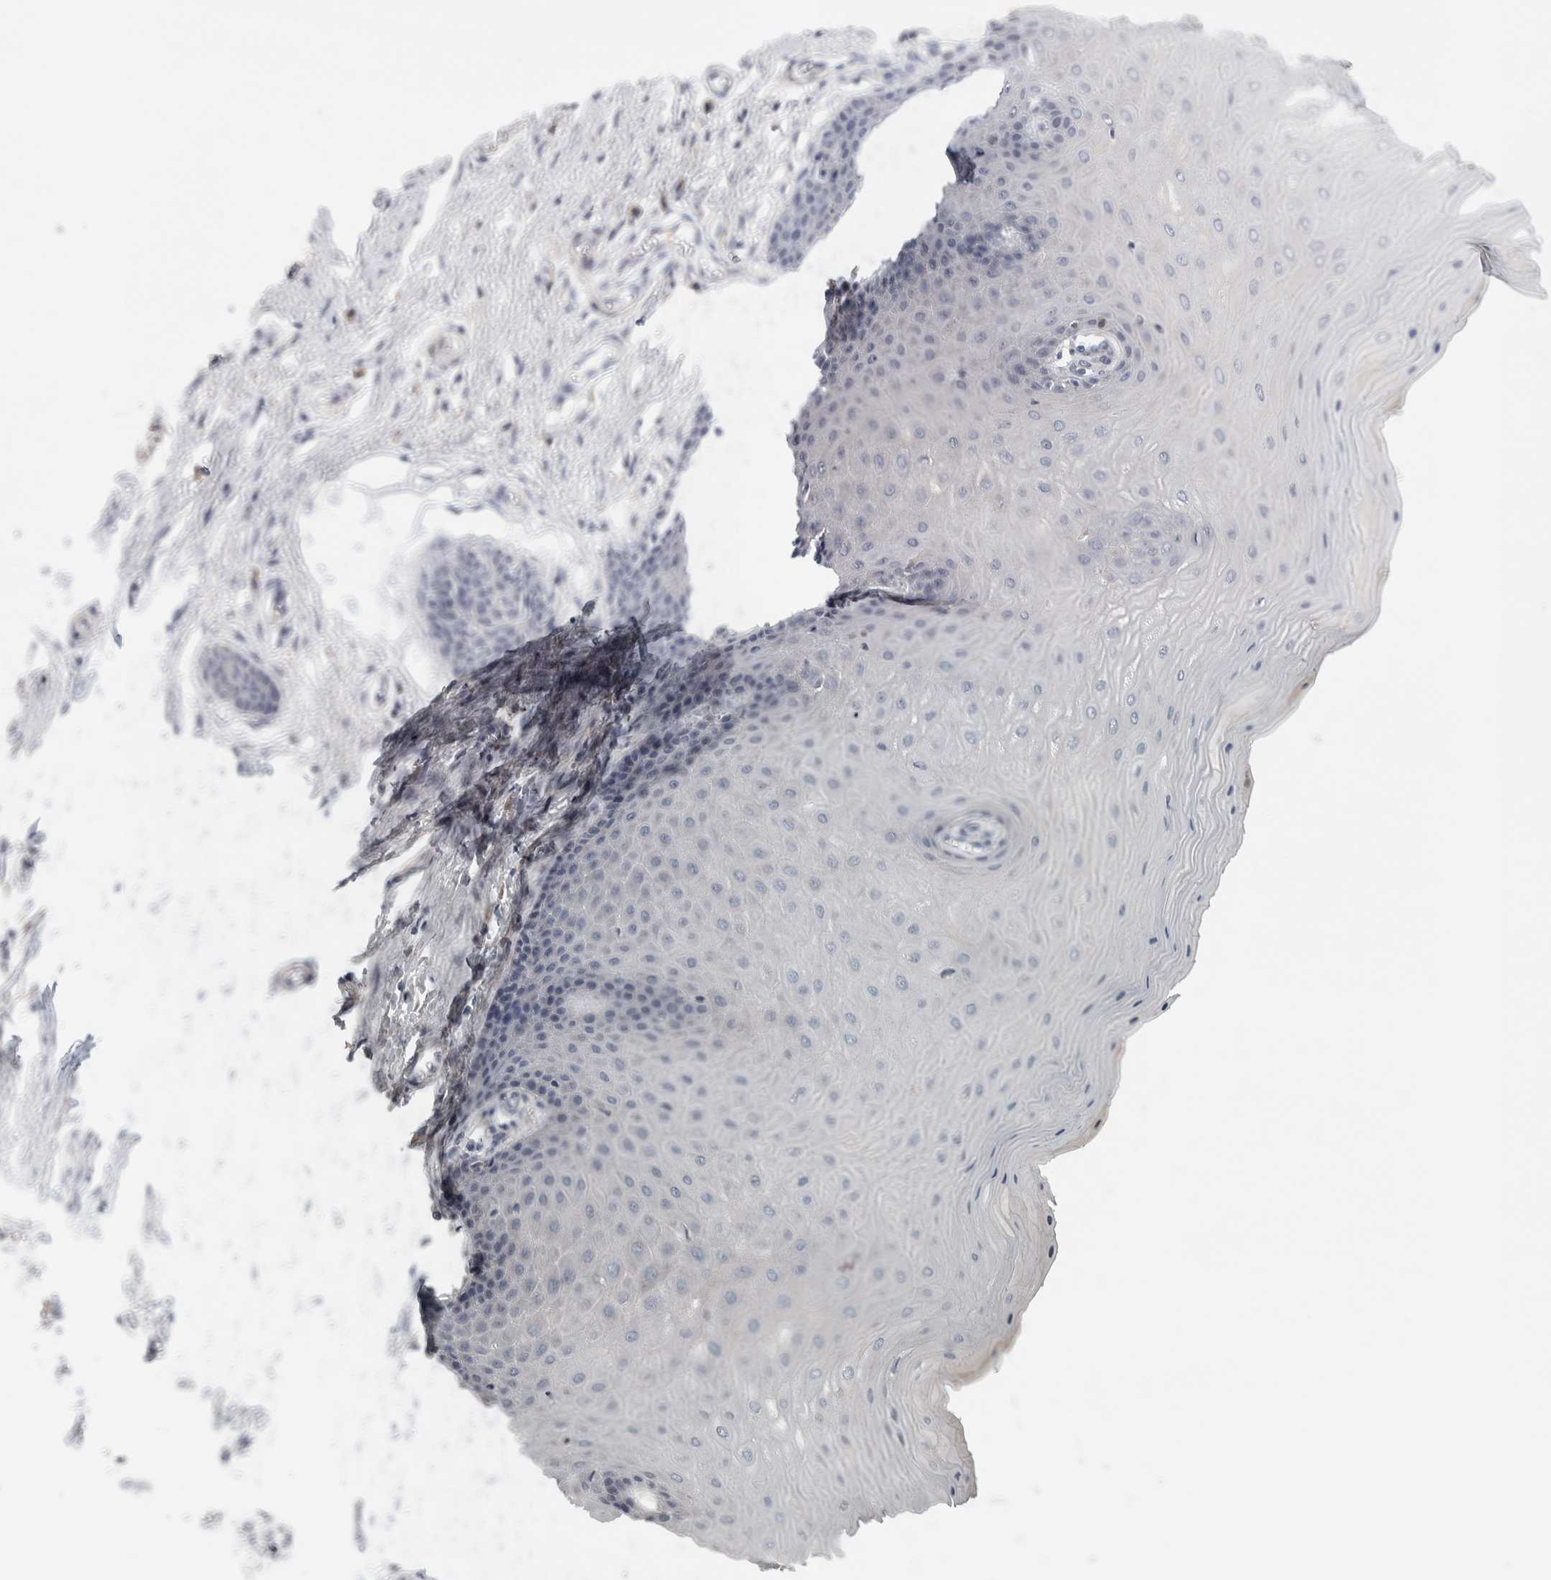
{"staining": {"intensity": "negative", "quantity": "none", "location": "none"}, "tissue": "cervix", "cell_type": "Glandular cells", "image_type": "normal", "snomed": [{"axis": "morphology", "description": "Normal tissue, NOS"}, {"axis": "topography", "description": "Cervix"}], "caption": "A high-resolution photomicrograph shows immunohistochemistry (IHC) staining of normal cervix, which demonstrates no significant expression in glandular cells.", "gene": "STK31", "patient": {"sex": "female", "age": 55}}